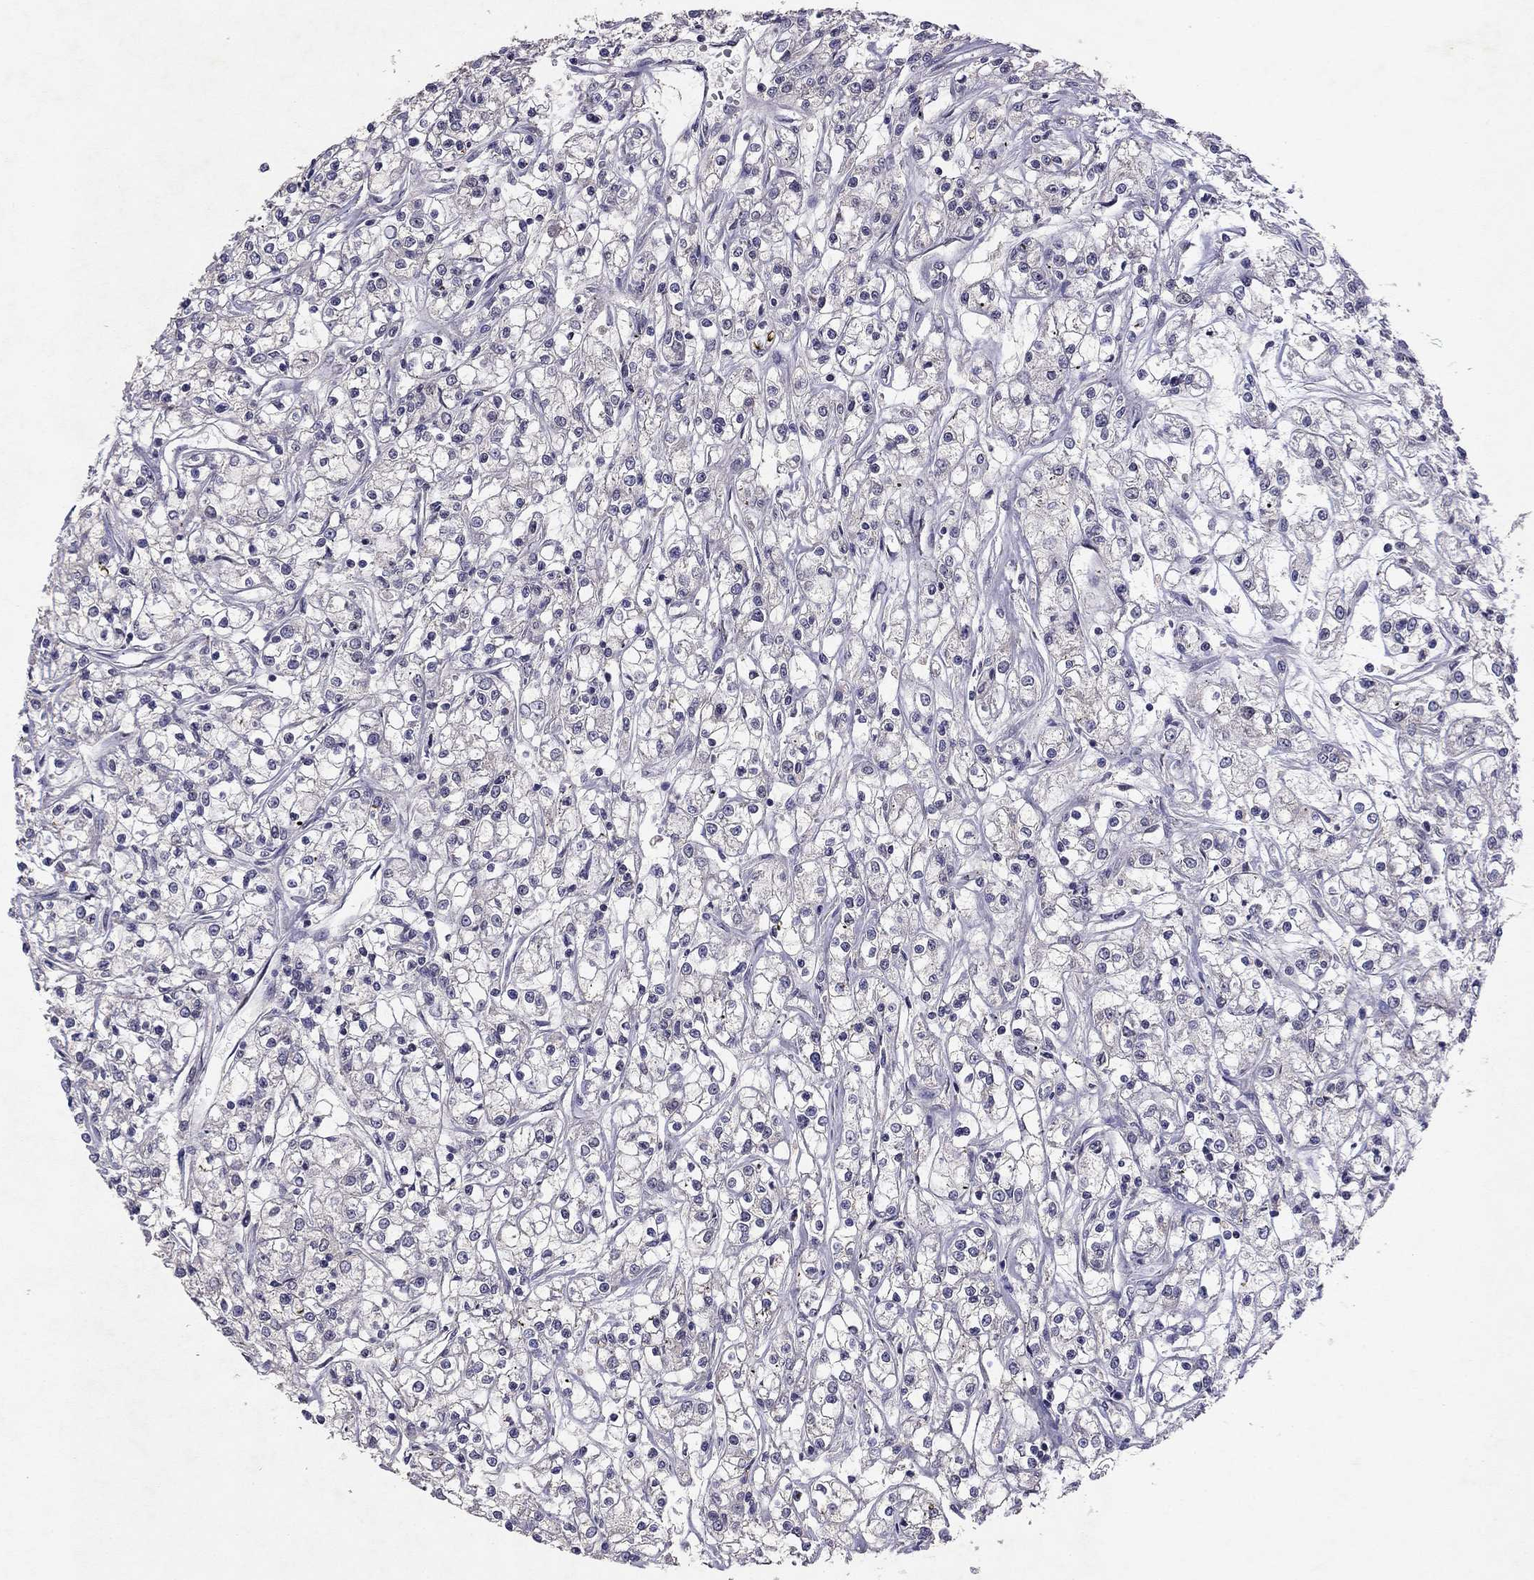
{"staining": {"intensity": "negative", "quantity": "none", "location": "none"}, "tissue": "renal cancer", "cell_type": "Tumor cells", "image_type": "cancer", "snomed": [{"axis": "morphology", "description": "Adenocarcinoma, NOS"}, {"axis": "topography", "description": "Kidney"}], "caption": "DAB (3,3'-diaminobenzidine) immunohistochemical staining of human renal adenocarcinoma demonstrates no significant staining in tumor cells.", "gene": "ESR2", "patient": {"sex": "female", "age": 59}}